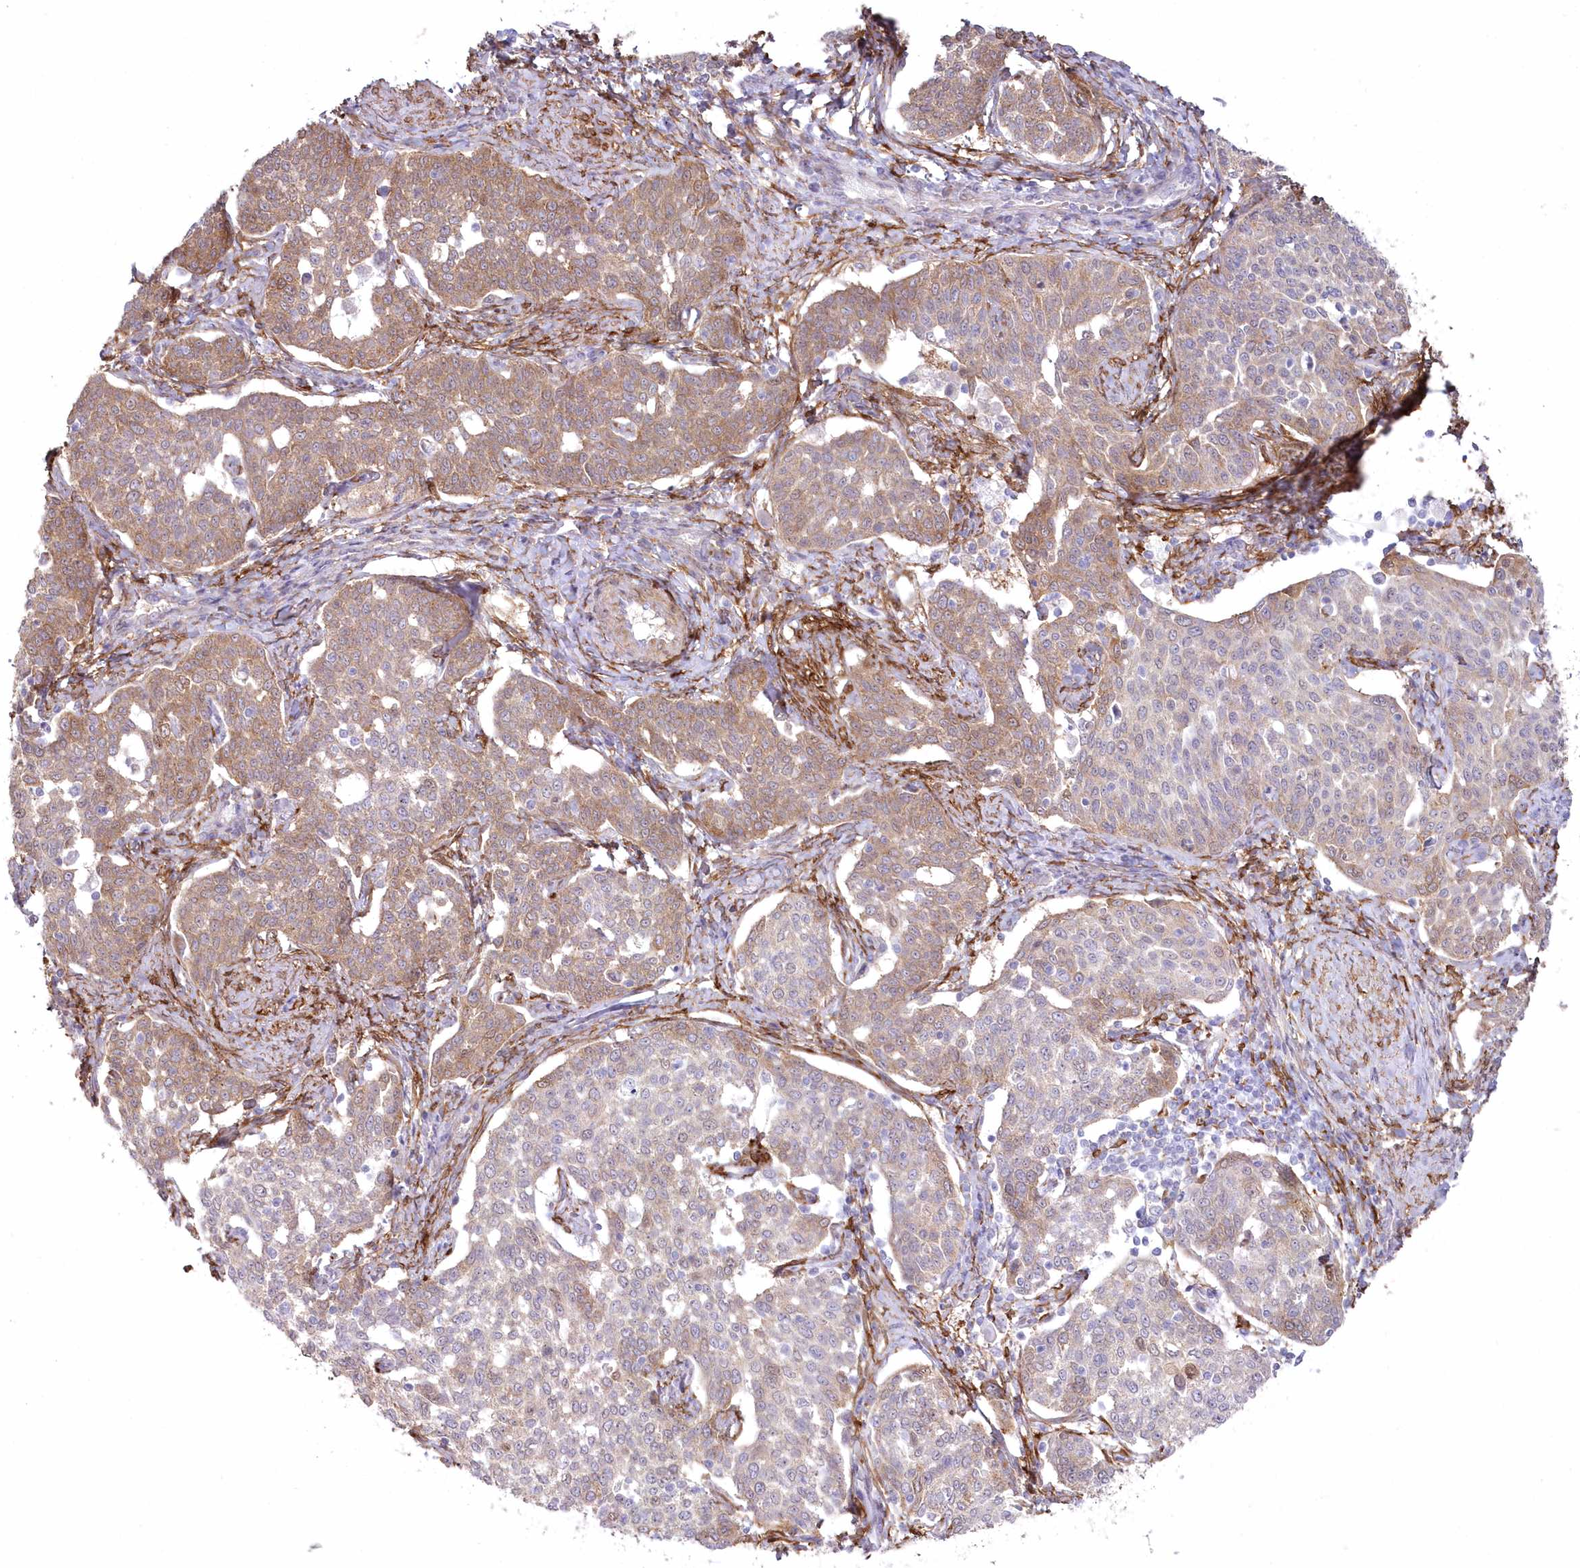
{"staining": {"intensity": "moderate", "quantity": ">75%", "location": "cytoplasmic/membranous"}, "tissue": "cervical cancer", "cell_type": "Tumor cells", "image_type": "cancer", "snomed": [{"axis": "morphology", "description": "Squamous cell carcinoma, NOS"}, {"axis": "topography", "description": "Cervix"}], "caption": "The micrograph reveals staining of squamous cell carcinoma (cervical), revealing moderate cytoplasmic/membranous protein positivity (brown color) within tumor cells. Immunohistochemistry (ihc) stains the protein of interest in brown and the nuclei are stained blue.", "gene": "SH3PXD2B", "patient": {"sex": "female", "age": 34}}